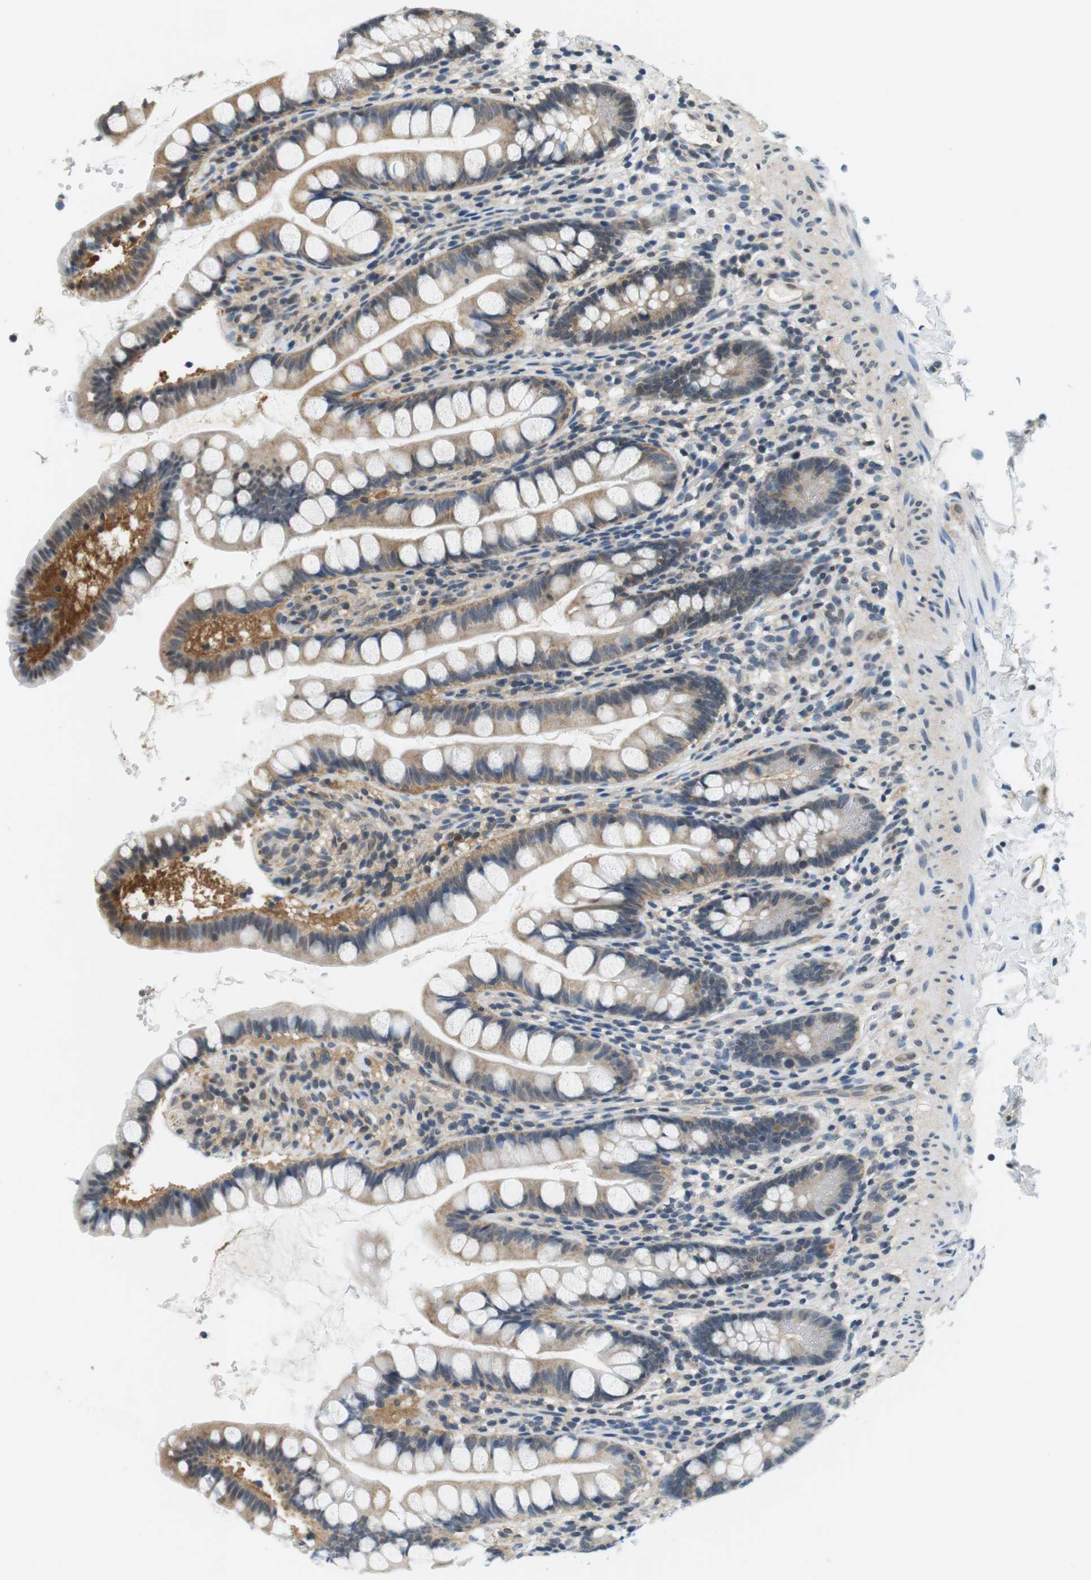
{"staining": {"intensity": "moderate", "quantity": "25%-75%", "location": "cytoplasmic/membranous"}, "tissue": "small intestine", "cell_type": "Glandular cells", "image_type": "normal", "snomed": [{"axis": "morphology", "description": "Normal tissue, NOS"}, {"axis": "topography", "description": "Small intestine"}], "caption": "A brown stain shows moderate cytoplasmic/membranous expression of a protein in glandular cells of normal human small intestine.", "gene": "CSNK2B", "patient": {"sex": "female", "age": 84}}